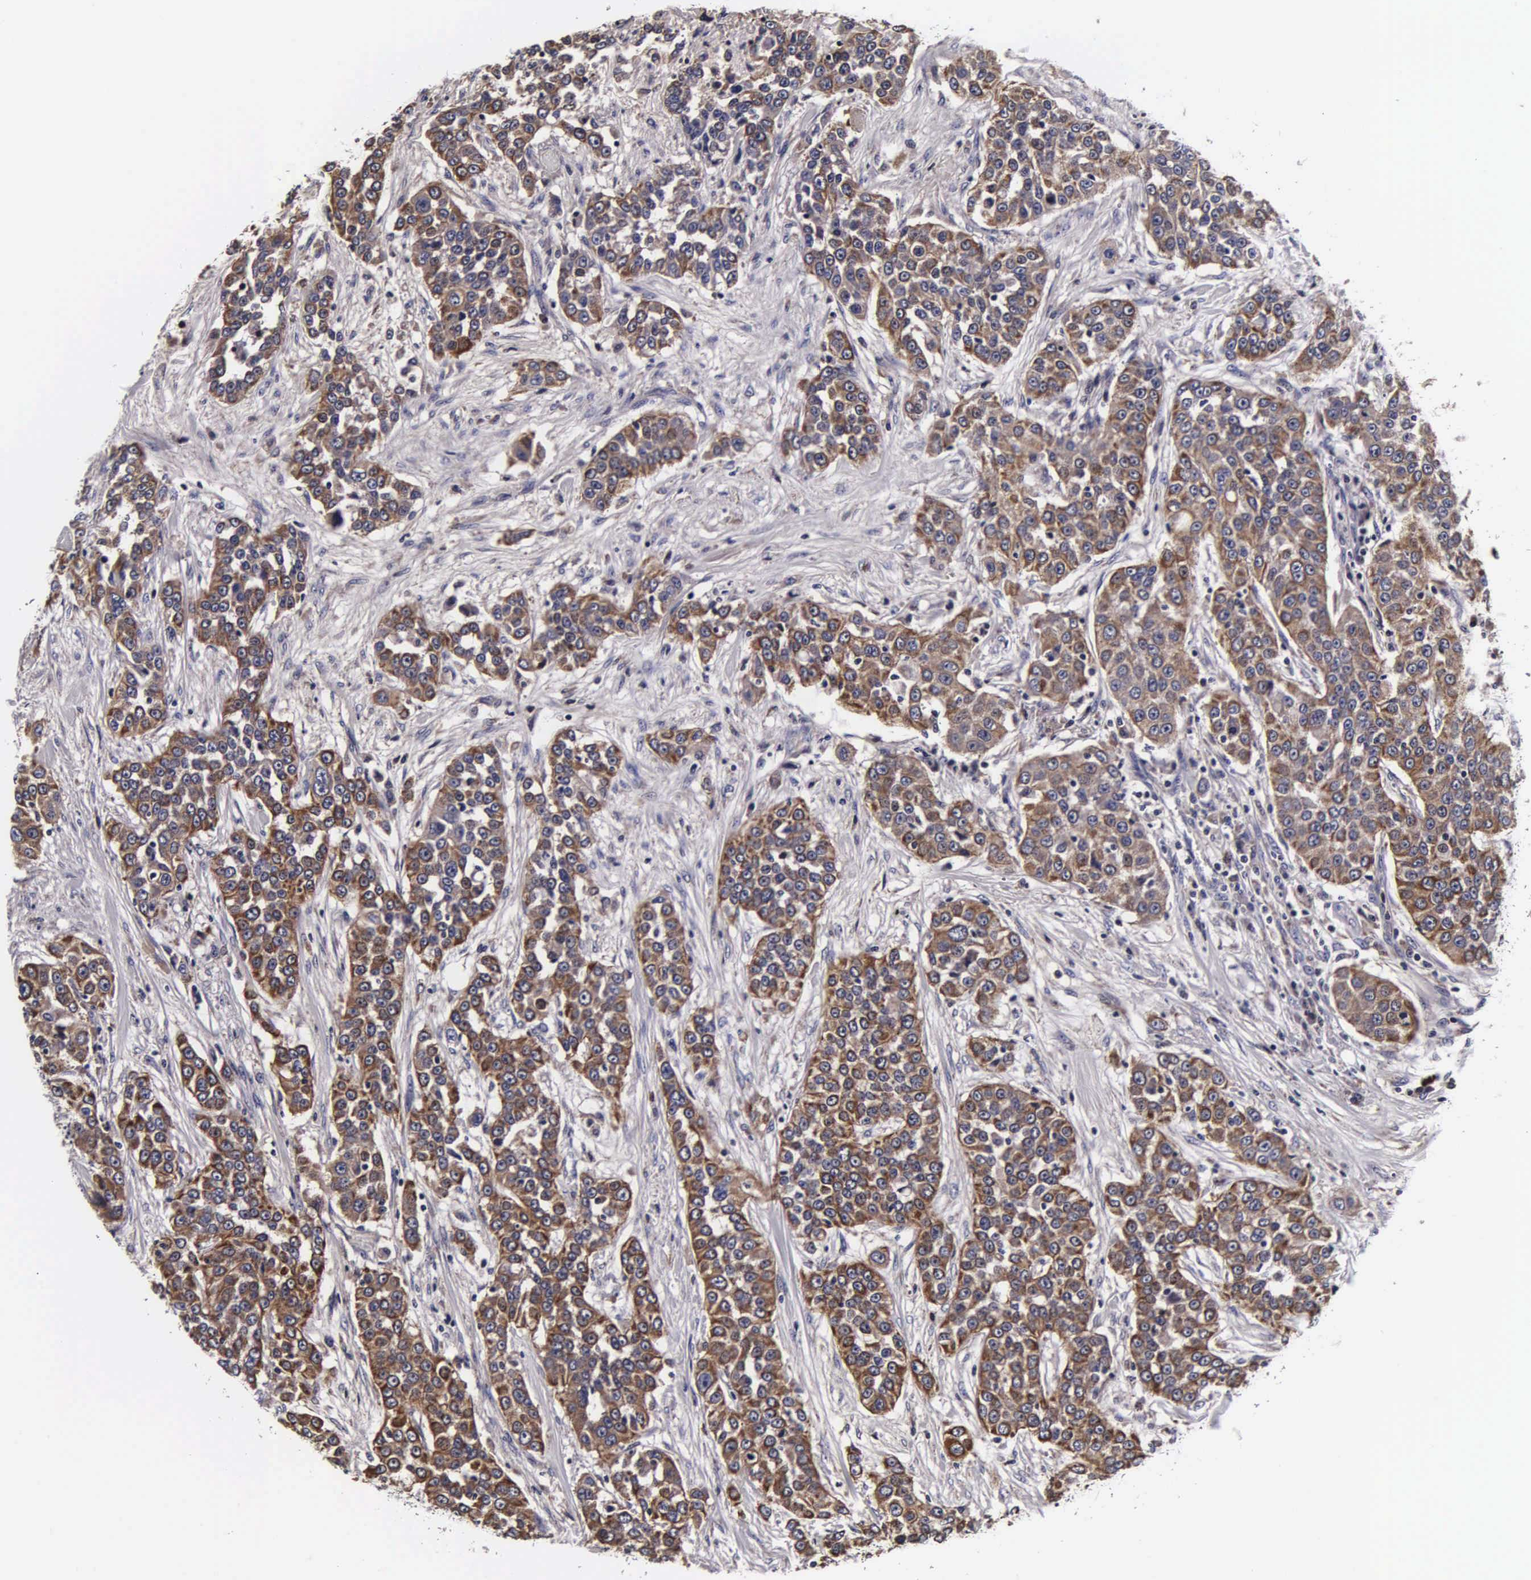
{"staining": {"intensity": "moderate", "quantity": ">75%", "location": "cytoplasmic/membranous"}, "tissue": "urothelial cancer", "cell_type": "Tumor cells", "image_type": "cancer", "snomed": [{"axis": "morphology", "description": "Urothelial carcinoma, High grade"}, {"axis": "topography", "description": "Urinary bladder"}], "caption": "This is a photomicrograph of immunohistochemistry (IHC) staining of urothelial cancer, which shows moderate expression in the cytoplasmic/membranous of tumor cells.", "gene": "PSMA3", "patient": {"sex": "female", "age": 80}}